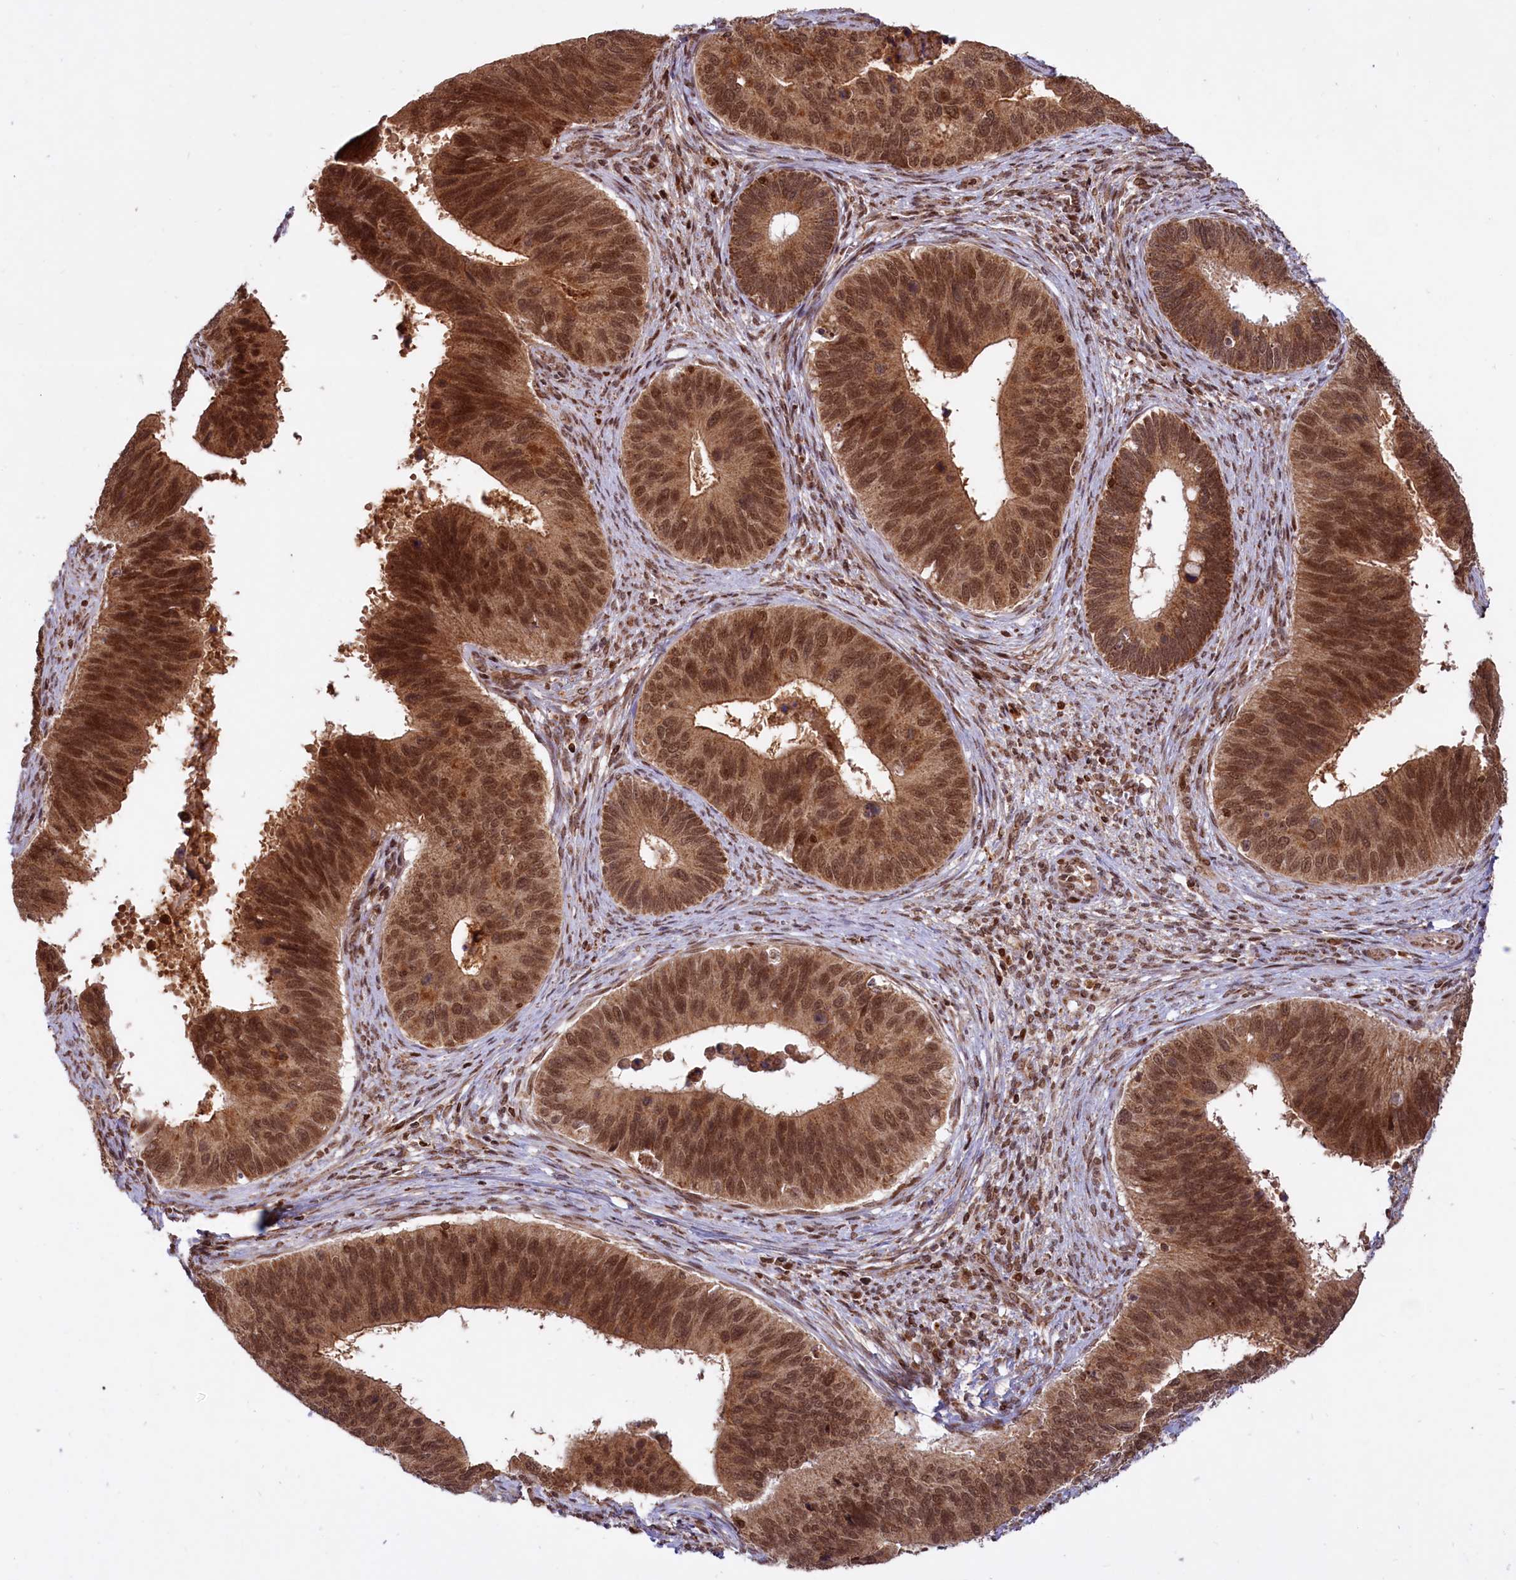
{"staining": {"intensity": "strong", "quantity": ">75%", "location": "cytoplasmic/membranous,nuclear"}, "tissue": "cervical cancer", "cell_type": "Tumor cells", "image_type": "cancer", "snomed": [{"axis": "morphology", "description": "Adenocarcinoma, NOS"}, {"axis": "topography", "description": "Cervix"}], "caption": "This is a photomicrograph of IHC staining of cervical cancer, which shows strong staining in the cytoplasmic/membranous and nuclear of tumor cells.", "gene": "PHC3", "patient": {"sex": "female", "age": 42}}